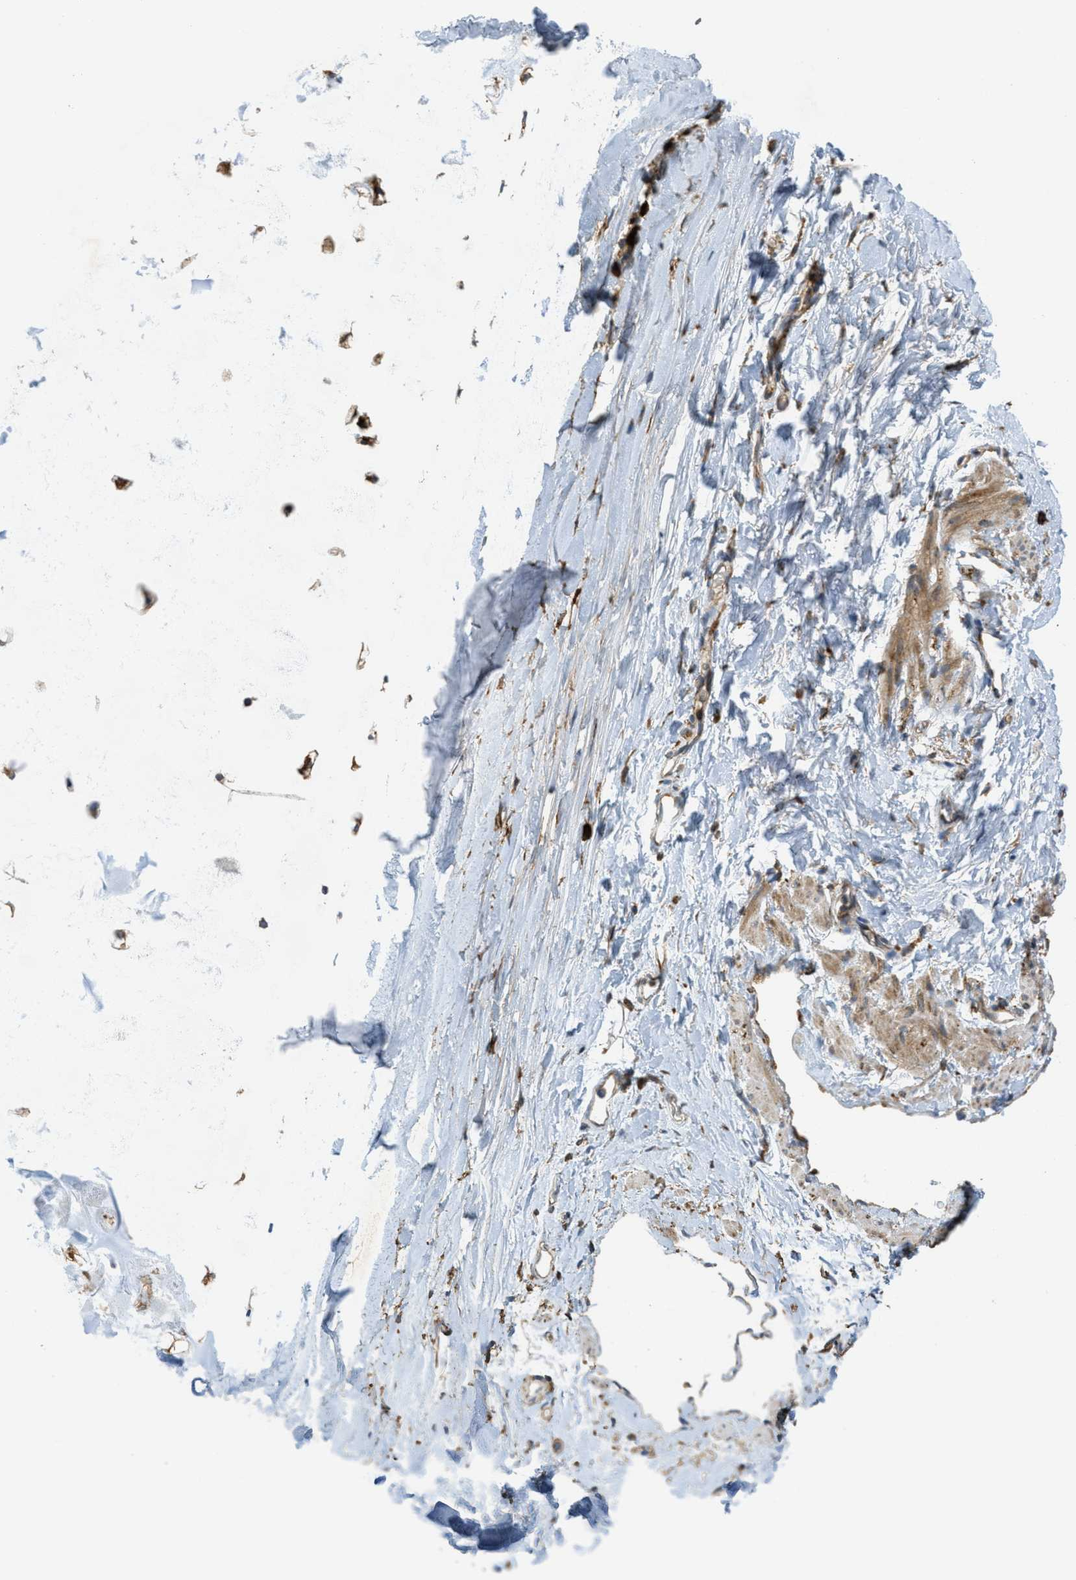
{"staining": {"intensity": "weak", "quantity": "25%-75%", "location": "cytoplasmic/membranous"}, "tissue": "adipose tissue", "cell_type": "Adipocytes", "image_type": "normal", "snomed": [{"axis": "morphology", "description": "Normal tissue, NOS"}, {"axis": "topography", "description": "Cartilage tissue"}, {"axis": "topography", "description": "Bronchus"}], "caption": "Adipose tissue stained with DAB (3,3'-diaminobenzidine) immunohistochemistry (IHC) reveals low levels of weak cytoplasmic/membranous expression in about 25%-75% of adipocytes.", "gene": "PCDH18", "patient": {"sex": "female", "age": 53}}